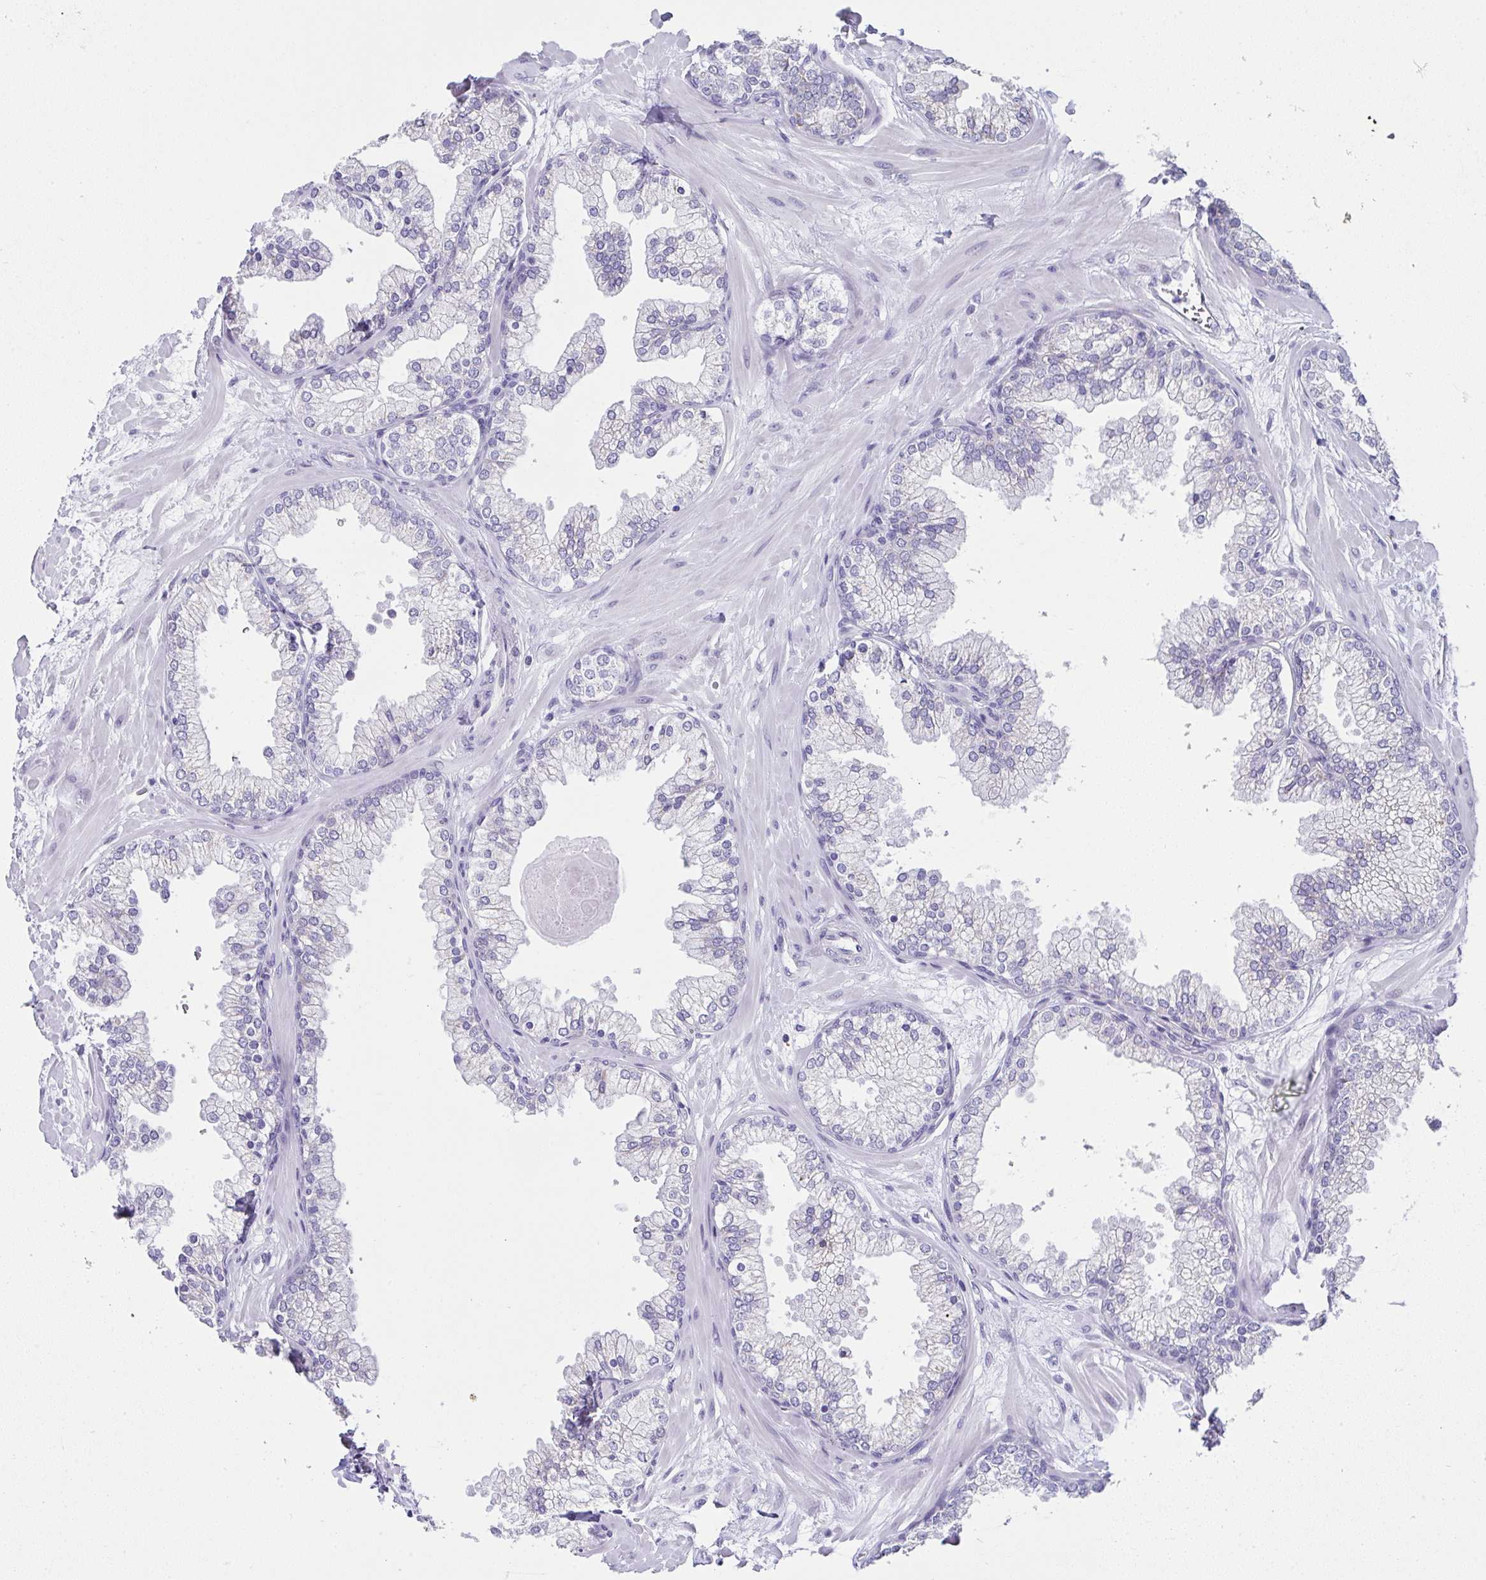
{"staining": {"intensity": "negative", "quantity": "none", "location": "none"}, "tissue": "prostate", "cell_type": "Glandular cells", "image_type": "normal", "snomed": [{"axis": "morphology", "description": "Normal tissue, NOS"}, {"axis": "topography", "description": "Prostate"}, {"axis": "topography", "description": "Peripheral nerve tissue"}], "caption": "An IHC micrograph of benign prostate is shown. There is no staining in glandular cells of prostate. (DAB (3,3'-diaminobenzidine) immunohistochemistry (IHC) visualized using brightfield microscopy, high magnification).", "gene": "RNF183", "patient": {"sex": "male", "age": 61}}